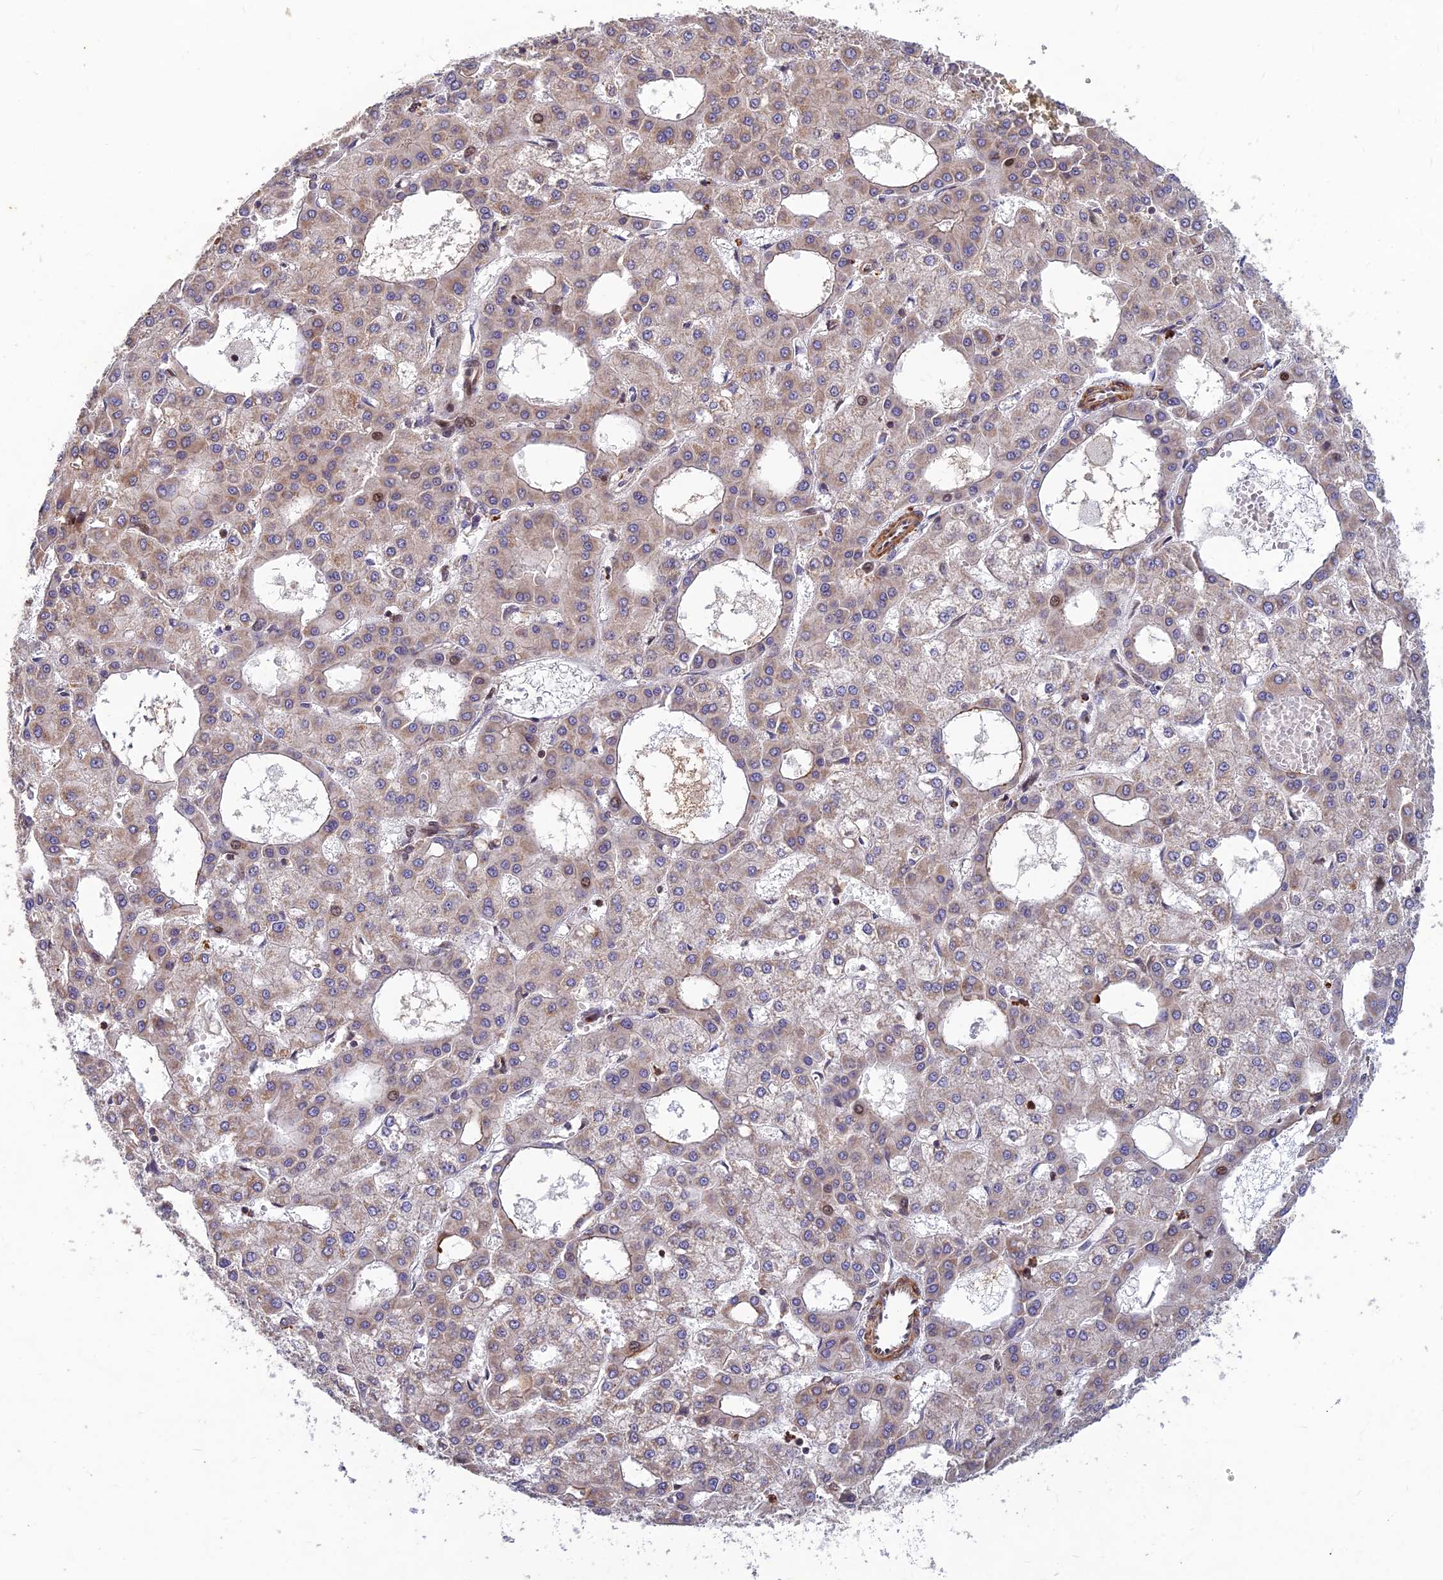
{"staining": {"intensity": "moderate", "quantity": "<25%", "location": "nuclear"}, "tissue": "liver cancer", "cell_type": "Tumor cells", "image_type": "cancer", "snomed": [{"axis": "morphology", "description": "Carcinoma, Hepatocellular, NOS"}, {"axis": "topography", "description": "Liver"}], "caption": "IHC (DAB (3,3'-diaminobenzidine)) staining of human liver cancer demonstrates moderate nuclear protein positivity in approximately <25% of tumor cells.", "gene": "RELCH", "patient": {"sex": "male", "age": 47}}